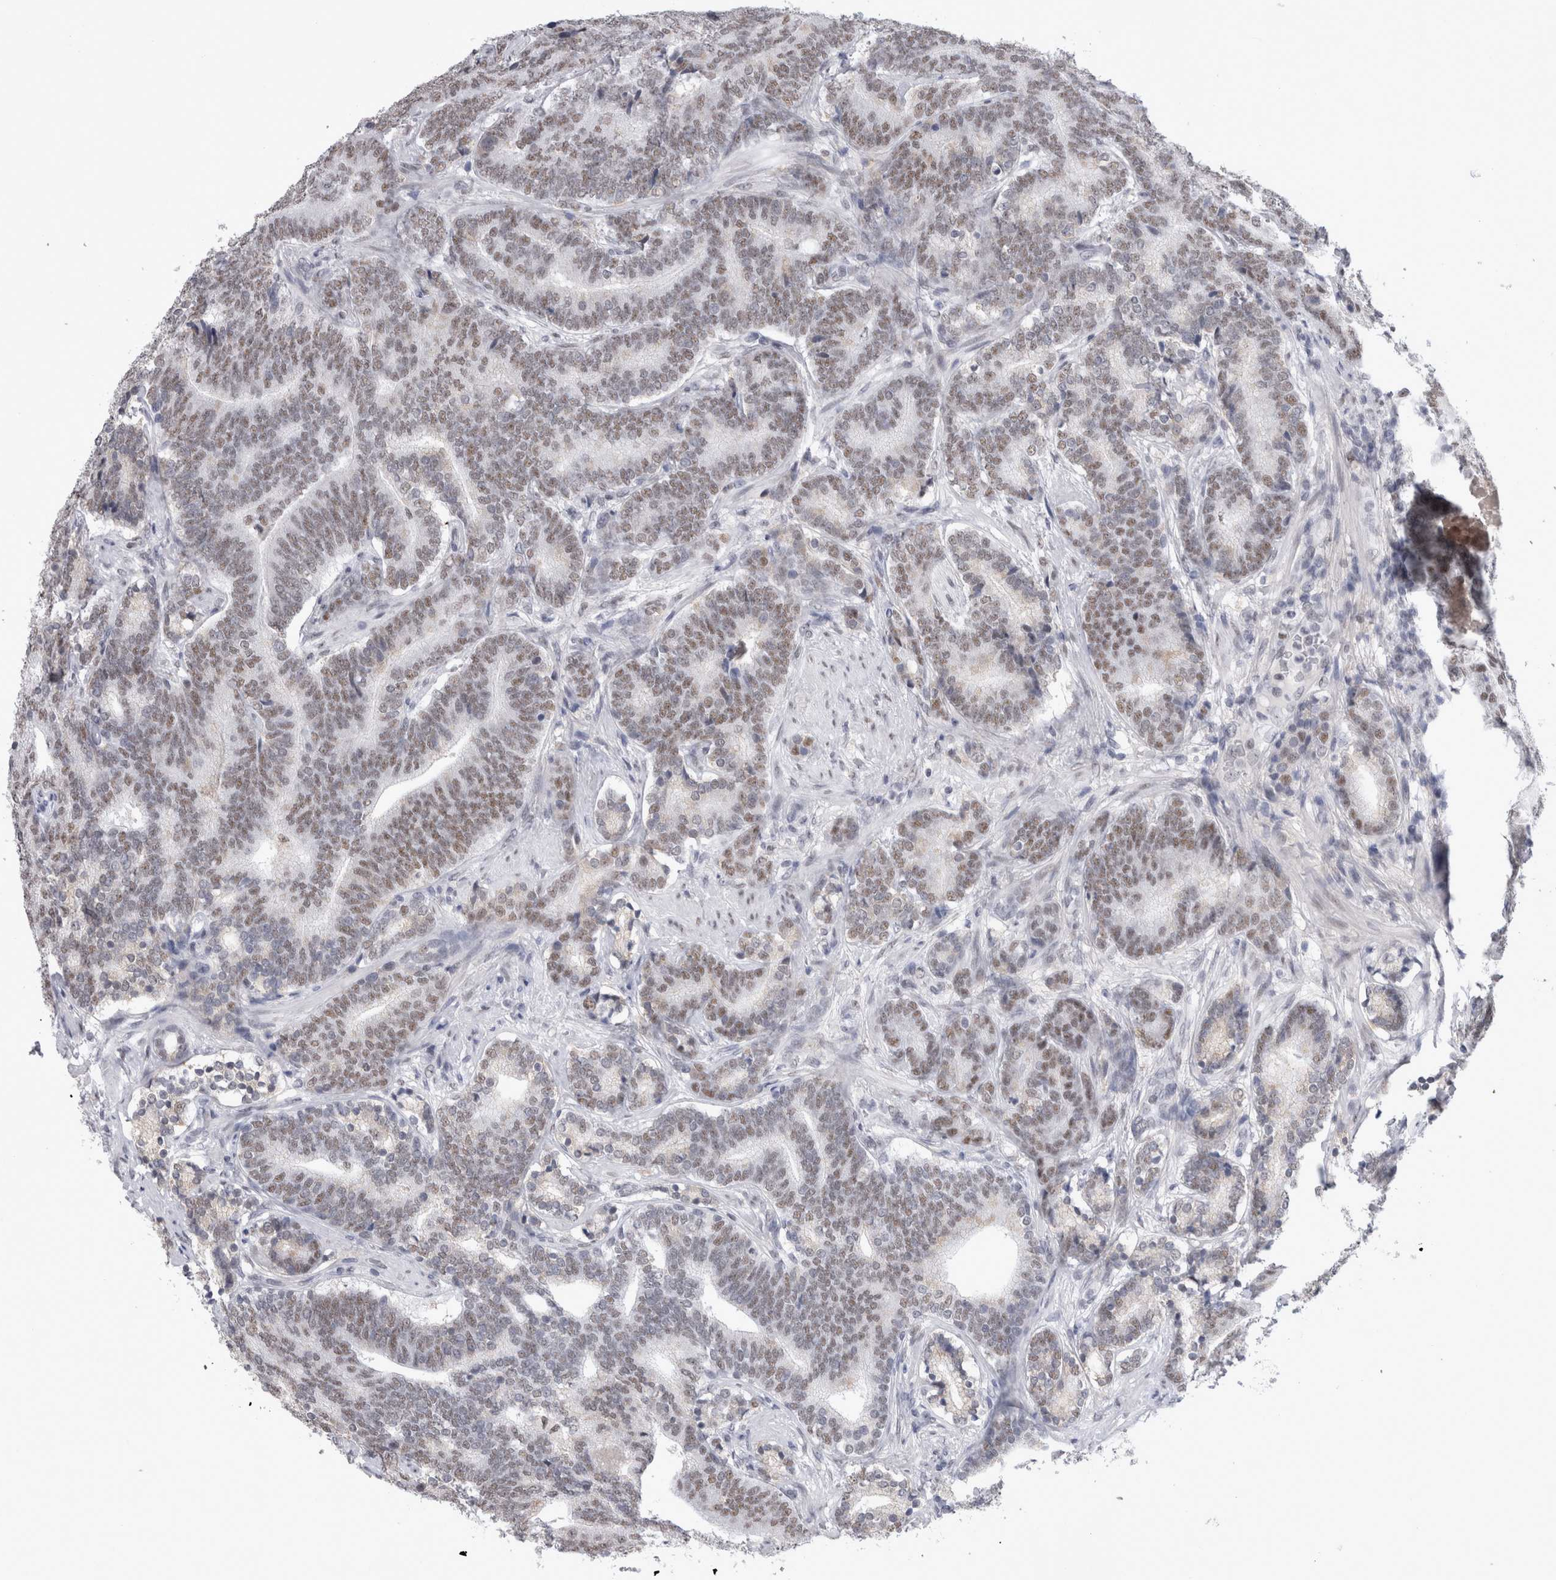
{"staining": {"intensity": "weak", "quantity": "25%-75%", "location": "nuclear"}, "tissue": "prostate cancer", "cell_type": "Tumor cells", "image_type": "cancer", "snomed": [{"axis": "morphology", "description": "Adenocarcinoma, High grade"}, {"axis": "topography", "description": "Prostate"}], "caption": "Weak nuclear protein positivity is present in approximately 25%-75% of tumor cells in adenocarcinoma (high-grade) (prostate).", "gene": "API5", "patient": {"sex": "male", "age": 55}}